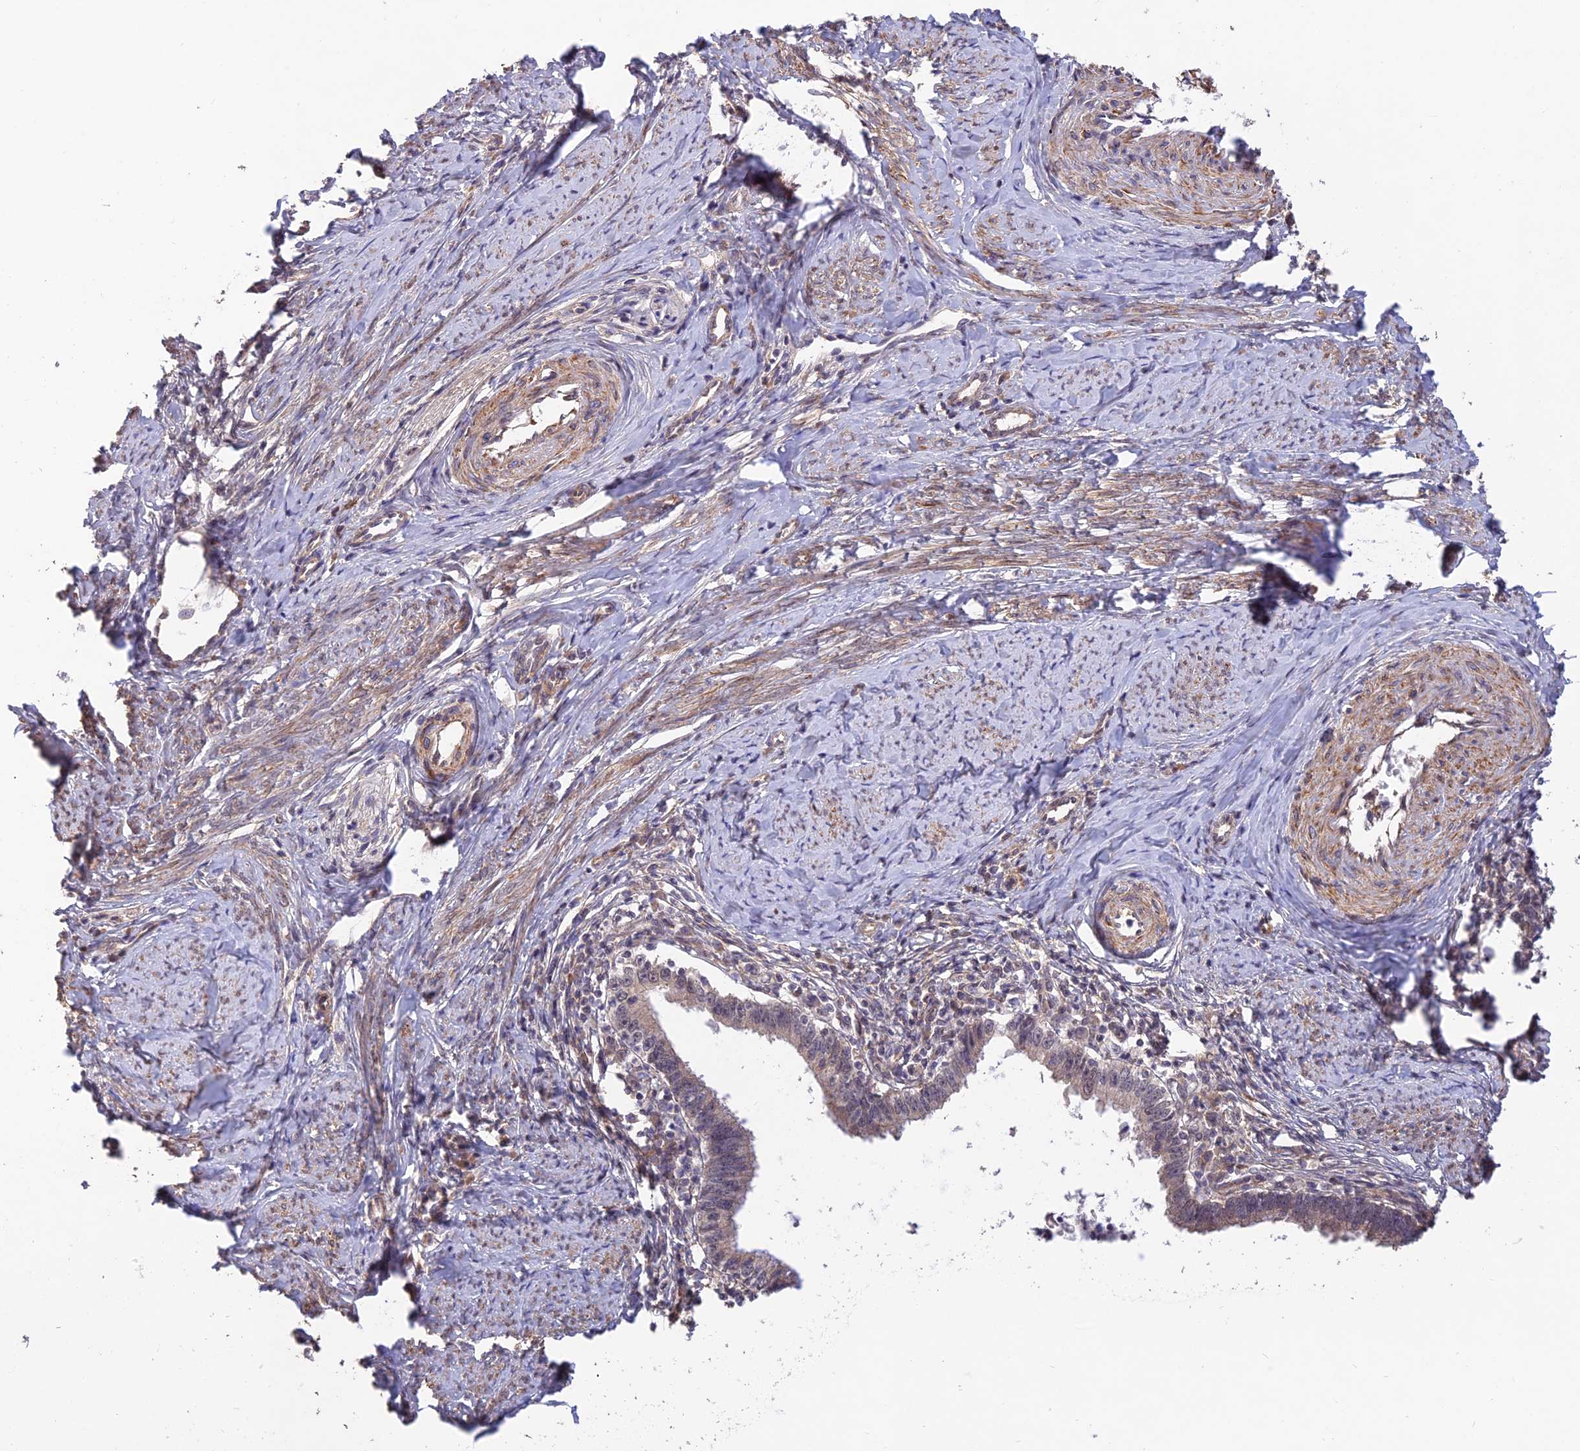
{"staining": {"intensity": "weak", "quantity": "25%-75%", "location": "cytoplasmic/membranous"}, "tissue": "cervical cancer", "cell_type": "Tumor cells", "image_type": "cancer", "snomed": [{"axis": "morphology", "description": "Adenocarcinoma, NOS"}, {"axis": "topography", "description": "Cervix"}], "caption": "Cervical cancer (adenocarcinoma) stained with a protein marker reveals weak staining in tumor cells.", "gene": "PAGR1", "patient": {"sex": "female", "age": 36}}